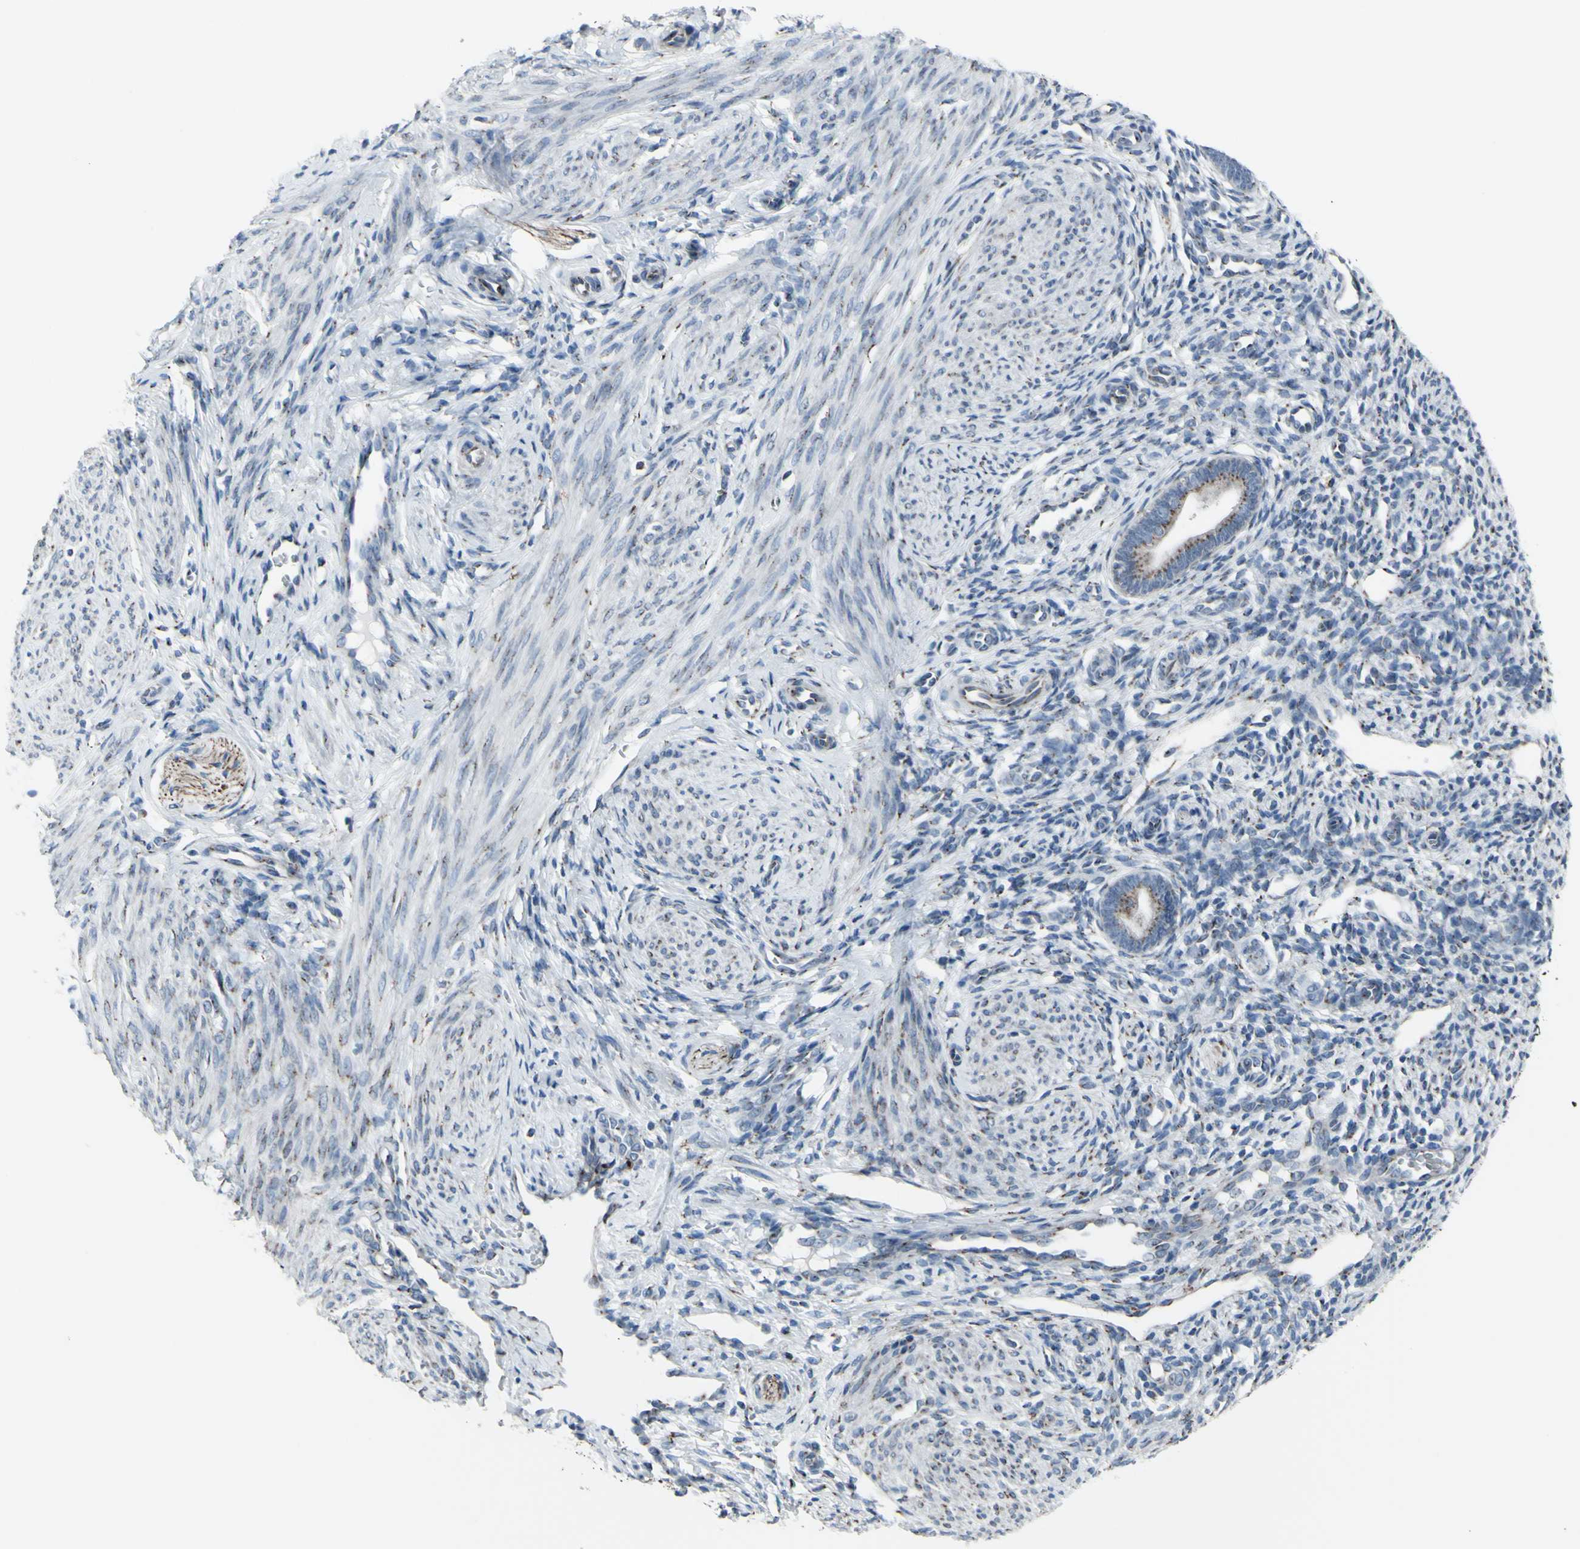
{"staining": {"intensity": "strong", "quantity": "<25%", "location": "cytoplasmic/membranous"}, "tissue": "endometrium", "cell_type": "Cells in endometrial stroma", "image_type": "normal", "snomed": [{"axis": "morphology", "description": "Normal tissue, NOS"}, {"axis": "topography", "description": "Endometrium"}], "caption": "High-power microscopy captured an immunohistochemistry histopathology image of normal endometrium, revealing strong cytoplasmic/membranous expression in approximately <25% of cells in endometrial stroma.", "gene": "GLG1", "patient": {"sex": "female", "age": 27}}